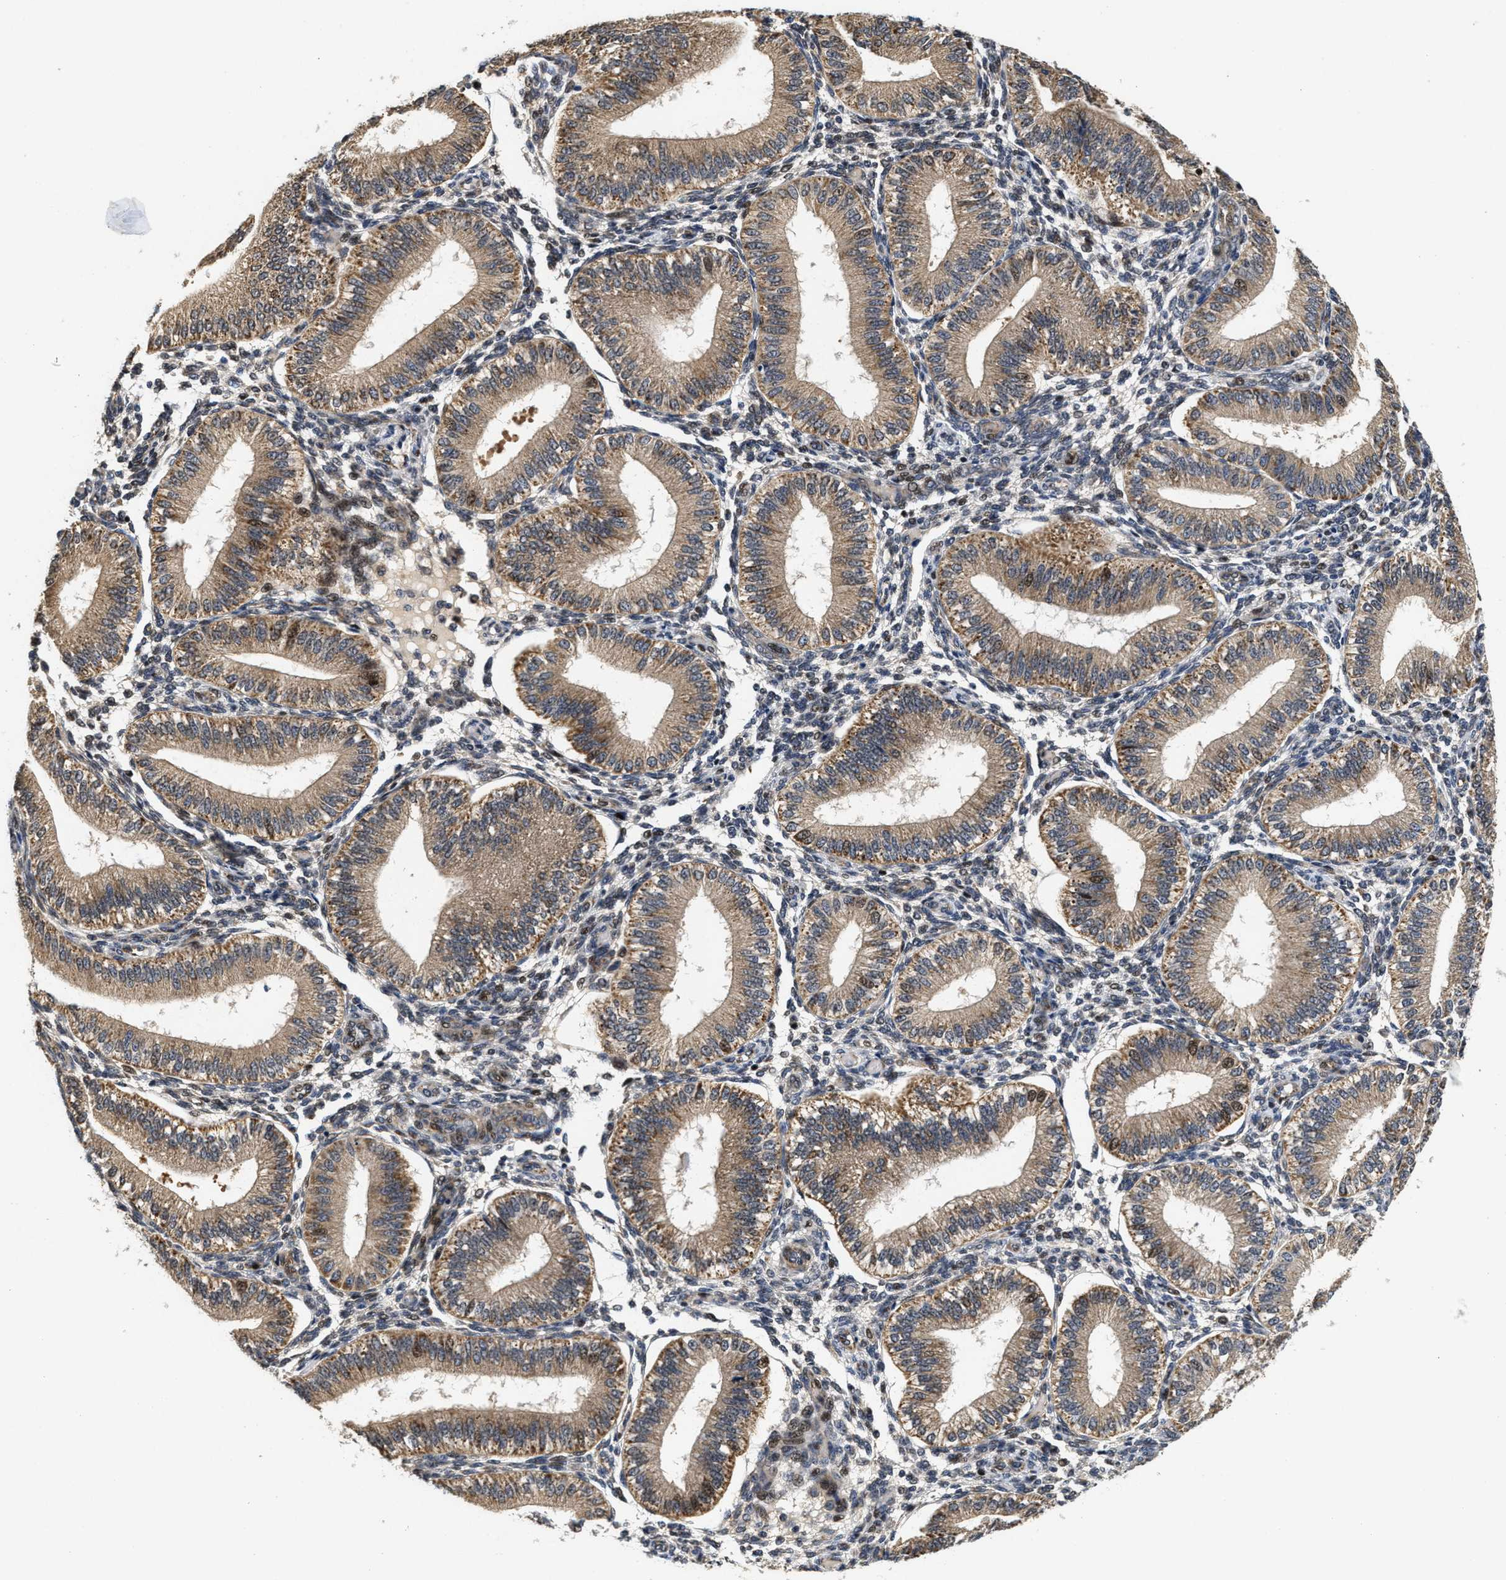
{"staining": {"intensity": "weak", "quantity": "<25%", "location": "cytoplasmic/membranous"}, "tissue": "endometrium", "cell_type": "Cells in endometrial stroma", "image_type": "normal", "snomed": [{"axis": "morphology", "description": "Normal tissue, NOS"}, {"axis": "topography", "description": "Endometrium"}], "caption": "Cells in endometrial stroma are negative for brown protein staining in normal endometrium.", "gene": "SCYL2", "patient": {"sex": "female", "age": 39}}